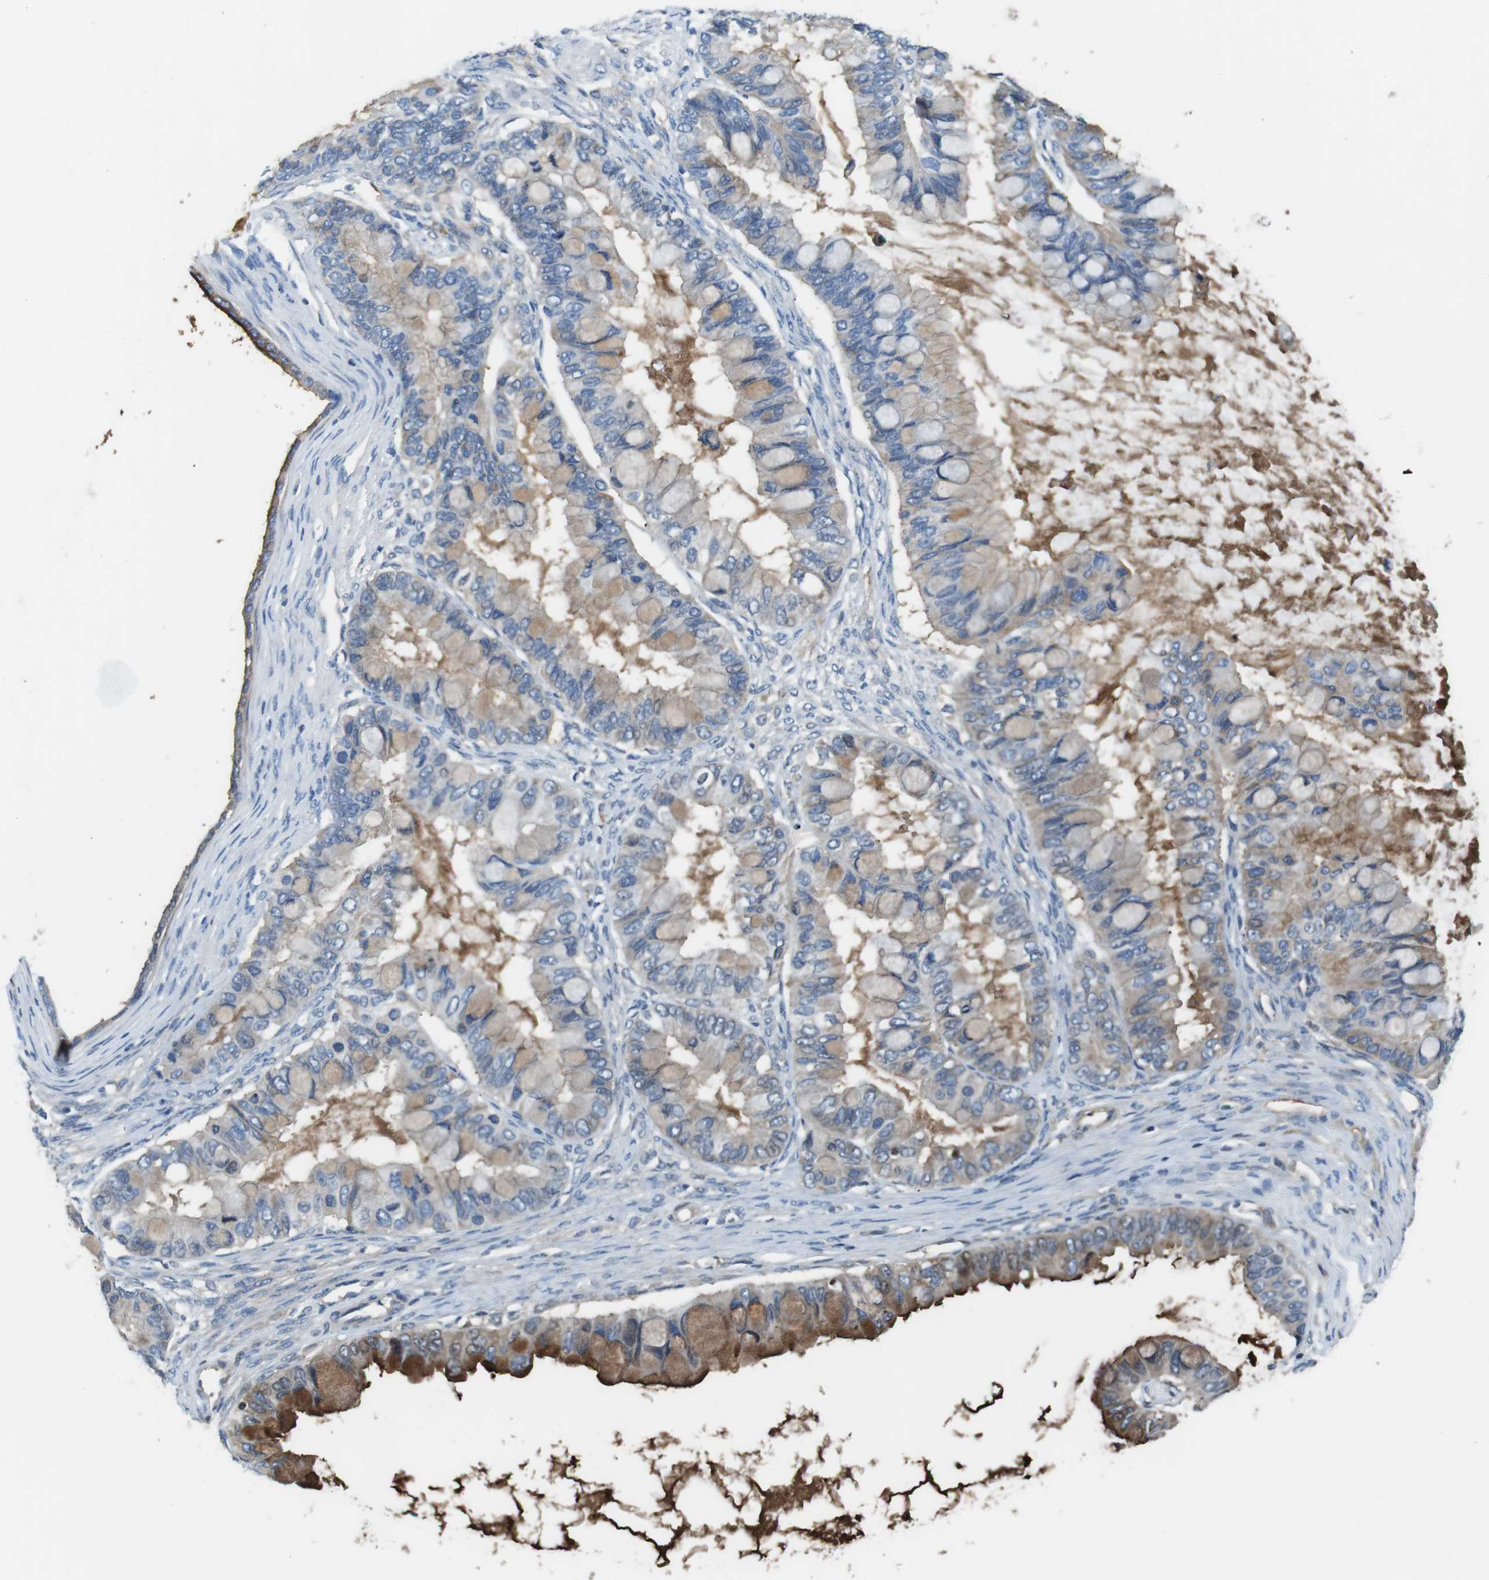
{"staining": {"intensity": "weak", "quantity": "25%-75%", "location": "cytoplasmic/membranous"}, "tissue": "ovarian cancer", "cell_type": "Tumor cells", "image_type": "cancer", "snomed": [{"axis": "morphology", "description": "Cystadenocarcinoma, mucinous, NOS"}, {"axis": "topography", "description": "Ovary"}], "caption": "A photomicrograph of human mucinous cystadenocarcinoma (ovarian) stained for a protein demonstrates weak cytoplasmic/membranous brown staining in tumor cells. Using DAB (brown) and hematoxylin (blue) stains, captured at high magnification using brightfield microscopy.", "gene": "TMPRSS15", "patient": {"sex": "female", "age": 80}}